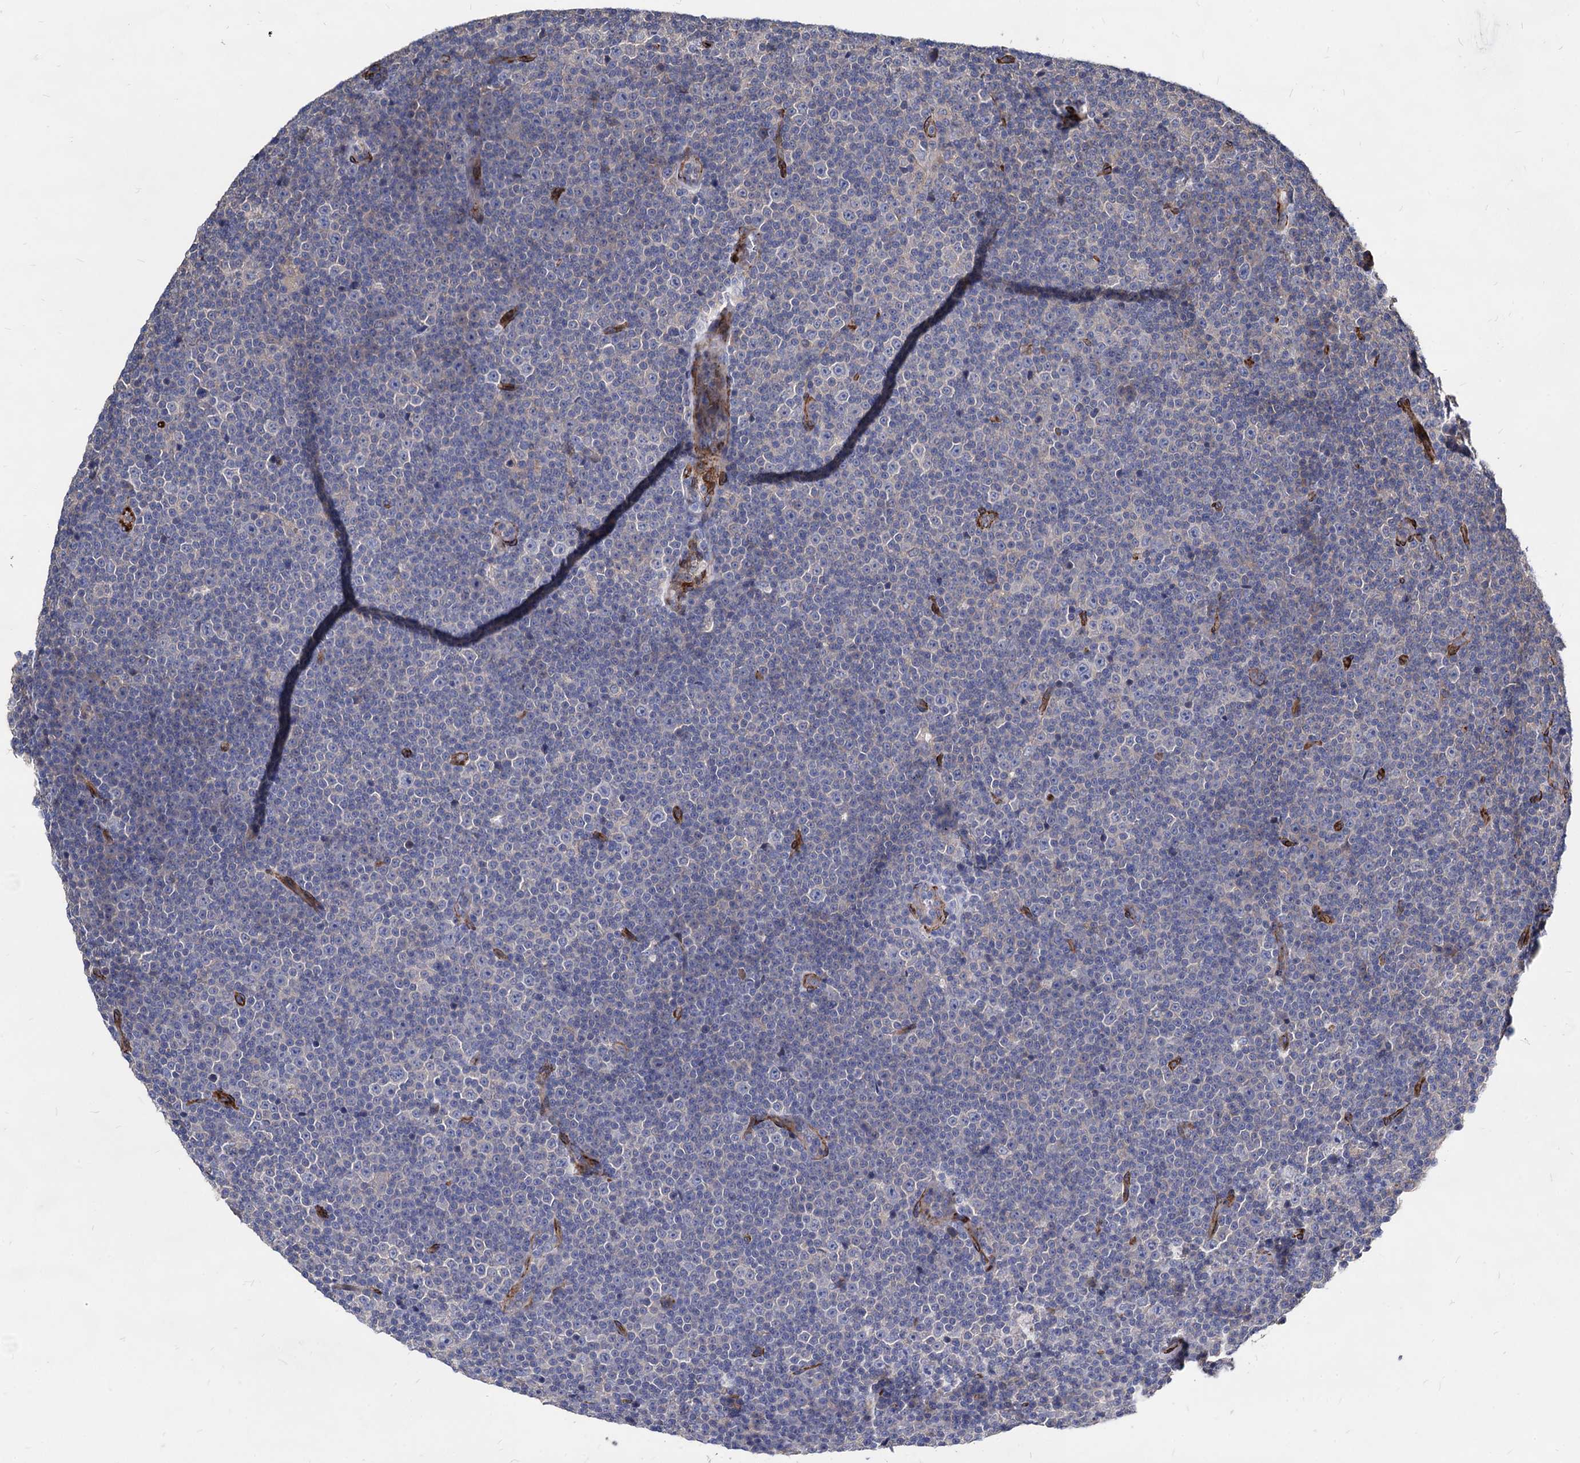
{"staining": {"intensity": "negative", "quantity": "none", "location": "none"}, "tissue": "lymphoma", "cell_type": "Tumor cells", "image_type": "cancer", "snomed": [{"axis": "morphology", "description": "Malignant lymphoma, non-Hodgkin's type, Low grade"}, {"axis": "topography", "description": "Lymph node"}], "caption": "High magnification brightfield microscopy of low-grade malignant lymphoma, non-Hodgkin's type stained with DAB (3,3'-diaminobenzidine) (brown) and counterstained with hematoxylin (blue): tumor cells show no significant staining.", "gene": "WDR11", "patient": {"sex": "female", "age": 67}}